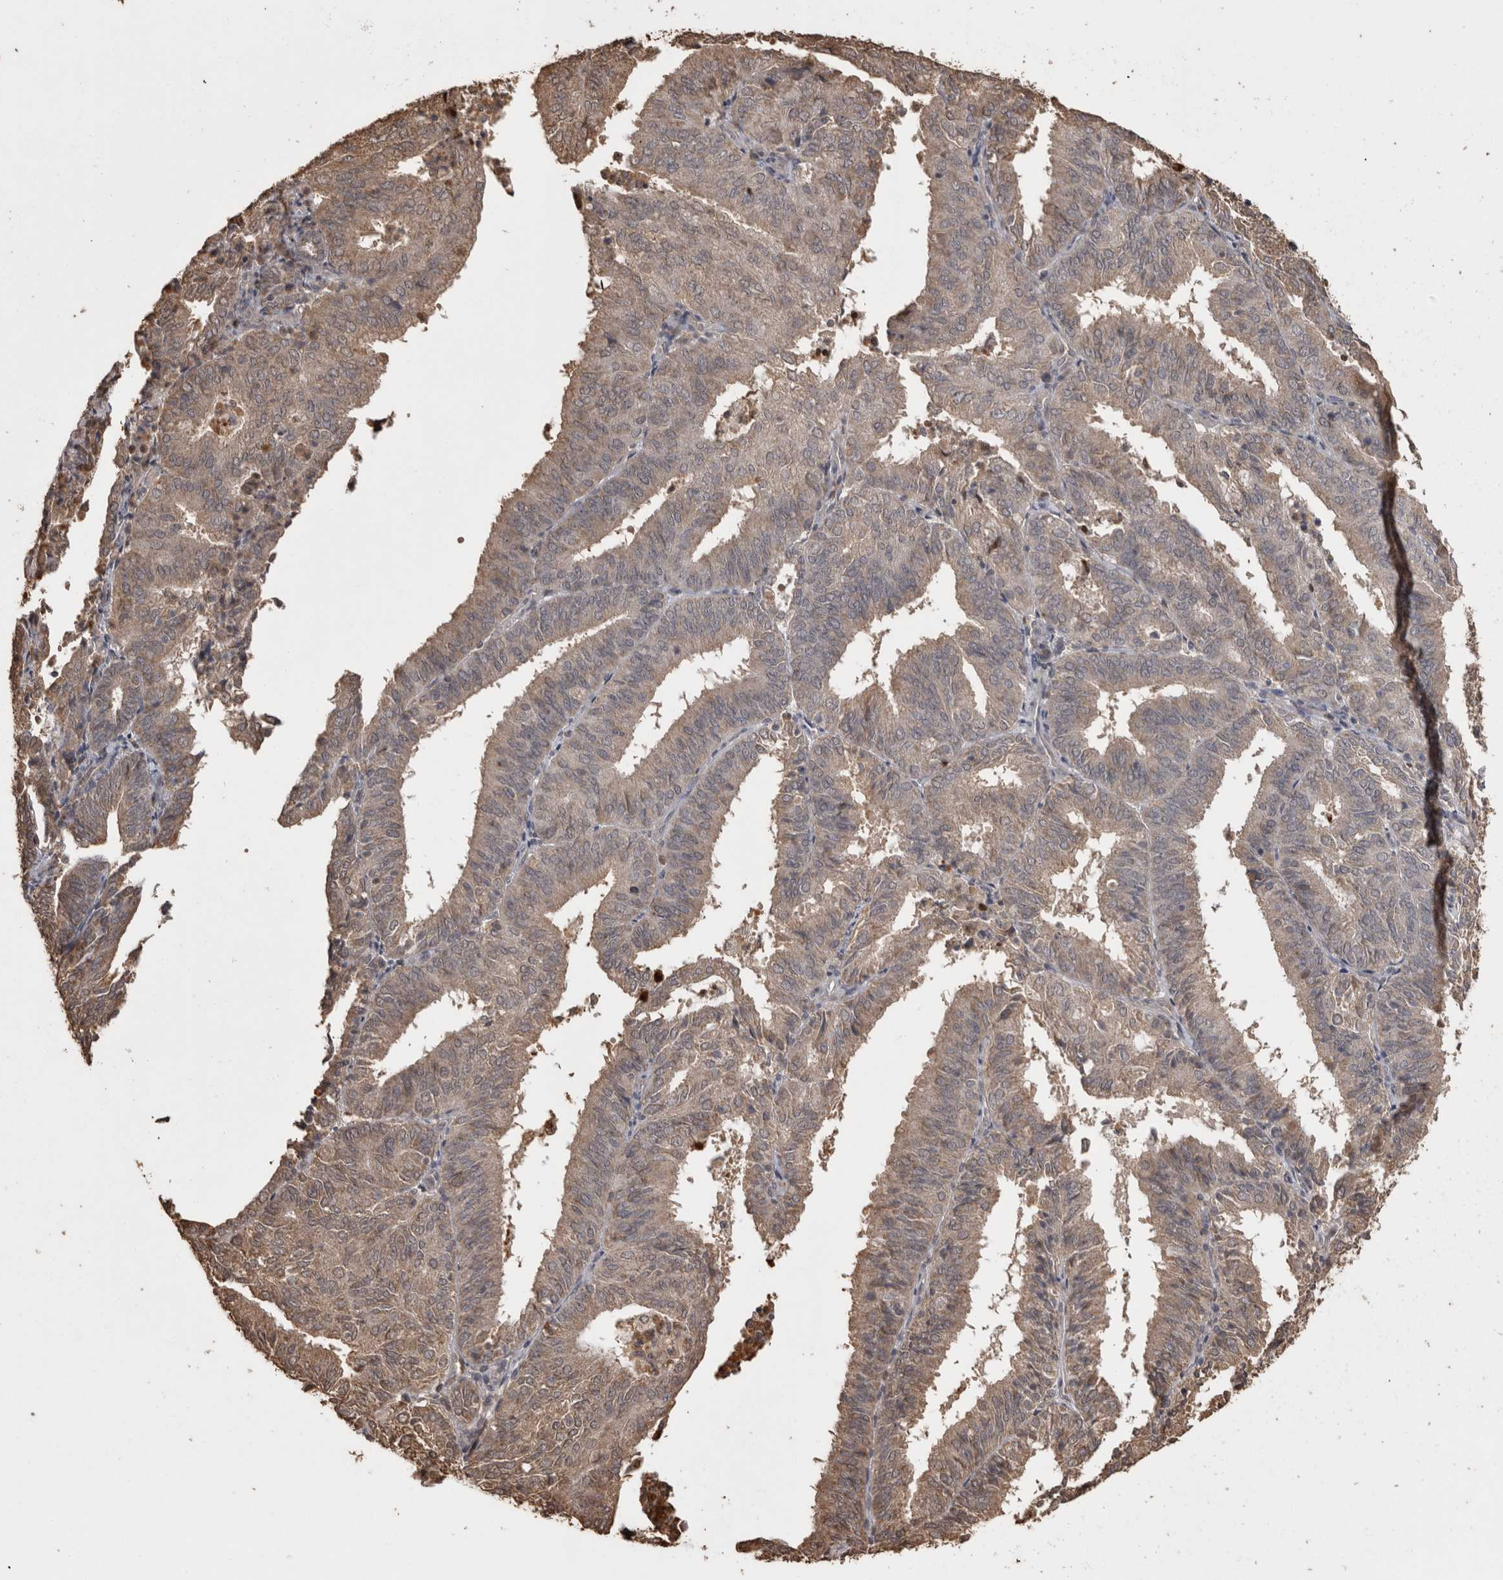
{"staining": {"intensity": "moderate", "quantity": "25%-75%", "location": "cytoplasmic/membranous"}, "tissue": "endometrial cancer", "cell_type": "Tumor cells", "image_type": "cancer", "snomed": [{"axis": "morphology", "description": "Adenocarcinoma, NOS"}, {"axis": "topography", "description": "Uterus"}], "caption": "Immunohistochemistry image of human adenocarcinoma (endometrial) stained for a protein (brown), which demonstrates medium levels of moderate cytoplasmic/membranous expression in approximately 25%-75% of tumor cells.", "gene": "SOCS5", "patient": {"sex": "female", "age": 60}}